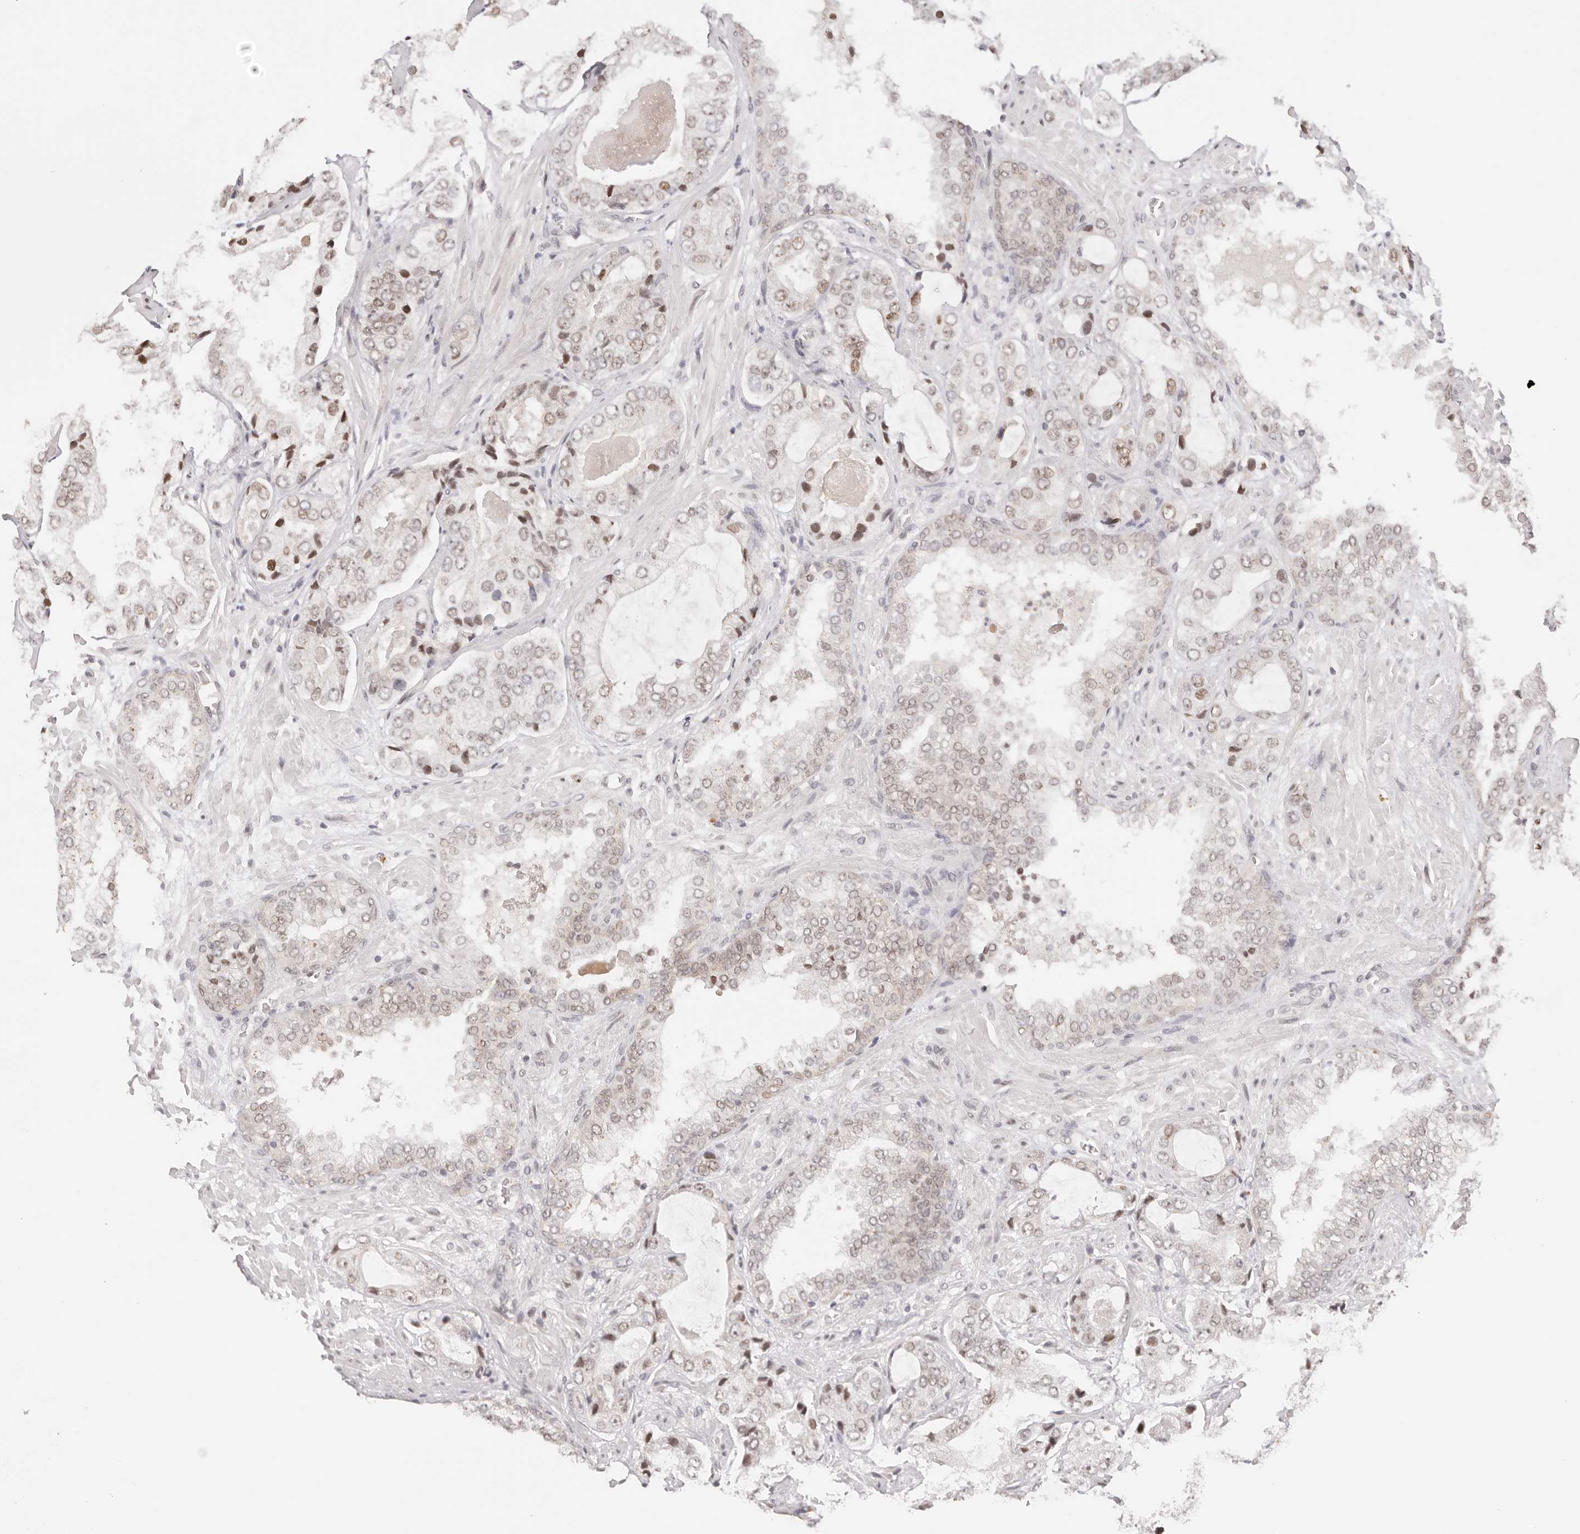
{"staining": {"intensity": "weak", "quantity": ">75%", "location": "nuclear"}, "tissue": "prostate cancer", "cell_type": "Tumor cells", "image_type": "cancer", "snomed": [{"axis": "morphology", "description": "Normal tissue, NOS"}, {"axis": "morphology", "description": "Adenocarcinoma, High grade"}, {"axis": "topography", "description": "Prostate"}, {"axis": "topography", "description": "Peripheral nerve tissue"}], "caption": "Immunohistochemical staining of human prostate adenocarcinoma (high-grade) demonstrates low levels of weak nuclear protein positivity in about >75% of tumor cells.", "gene": "RFC3", "patient": {"sex": "male", "age": 59}}